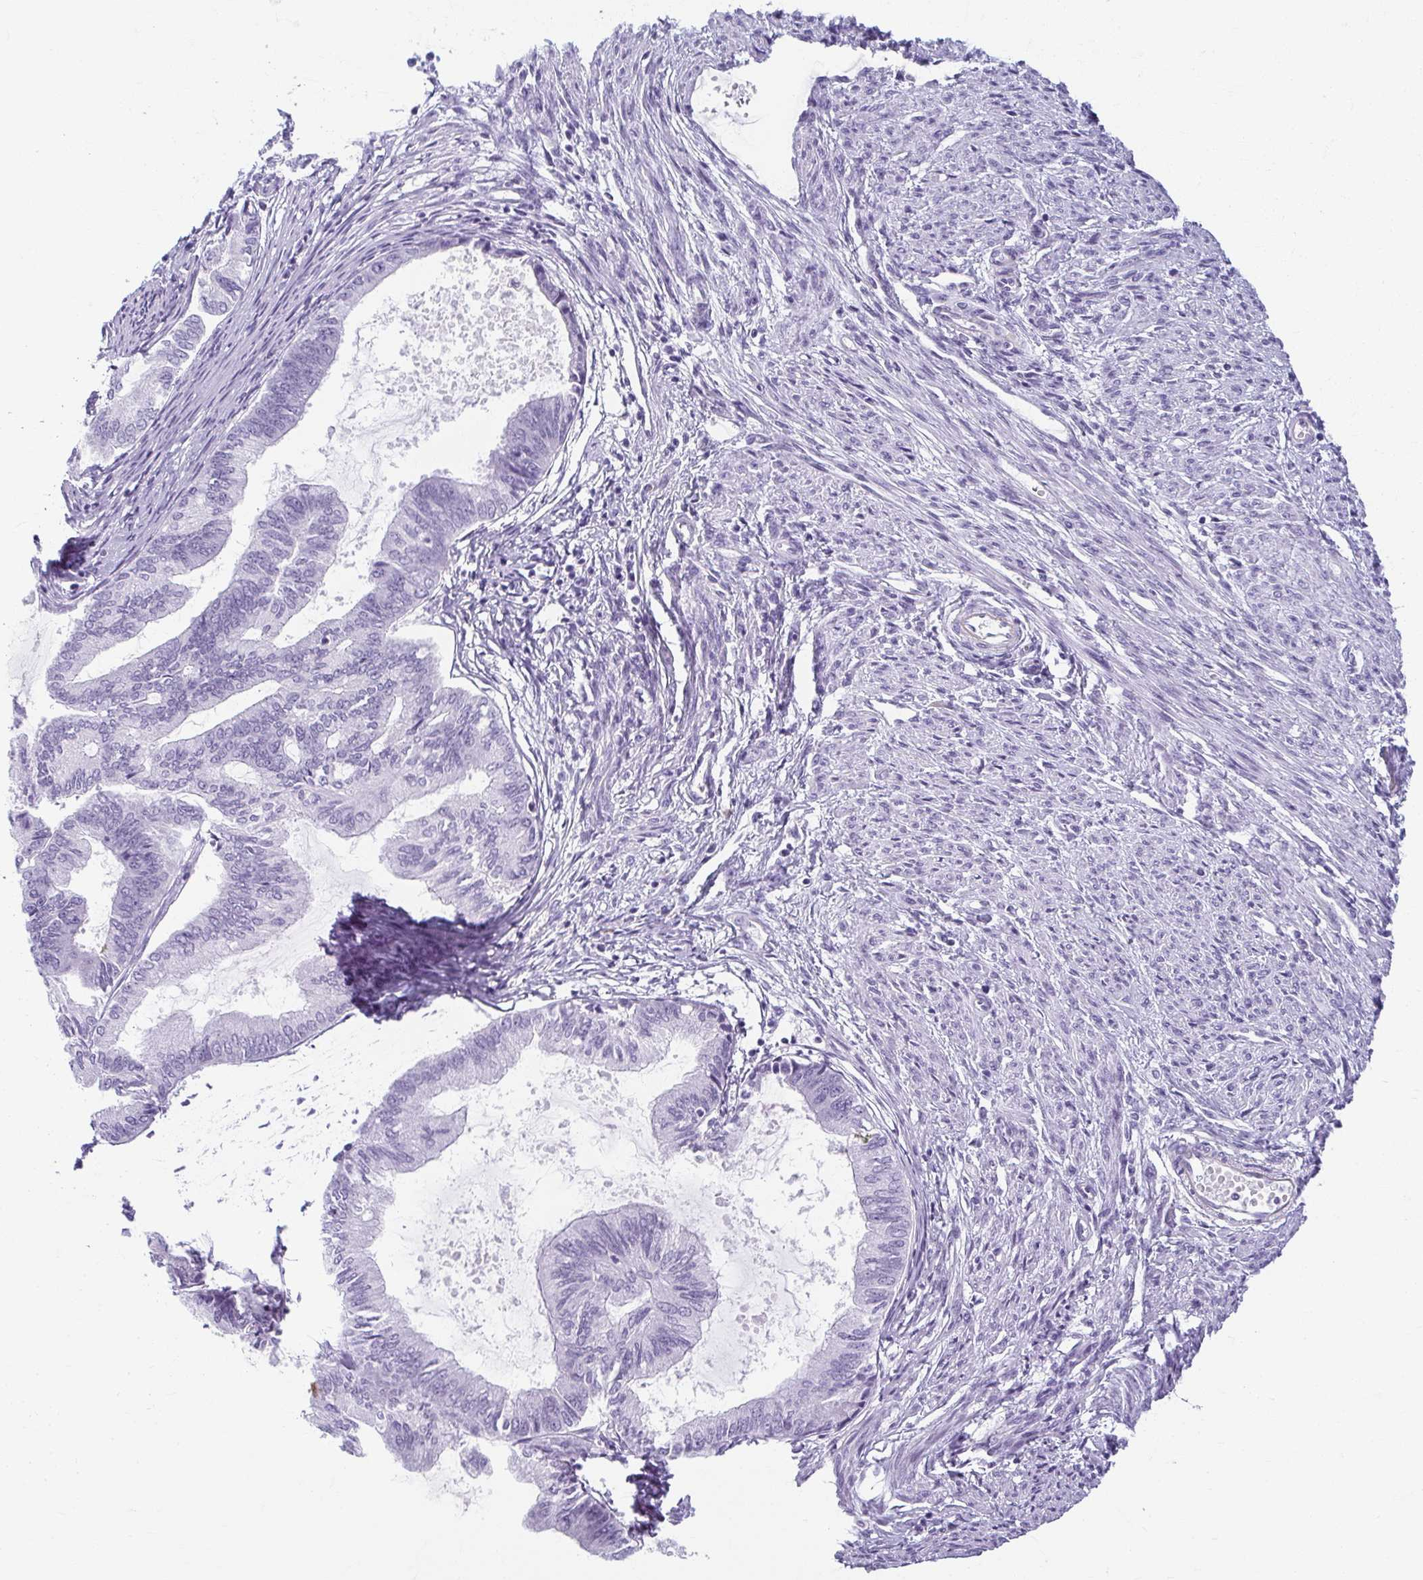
{"staining": {"intensity": "negative", "quantity": "none", "location": "none"}, "tissue": "endometrial cancer", "cell_type": "Tumor cells", "image_type": "cancer", "snomed": [{"axis": "morphology", "description": "Adenocarcinoma, NOS"}, {"axis": "topography", "description": "Endometrium"}], "caption": "The immunohistochemistry (IHC) micrograph has no significant staining in tumor cells of adenocarcinoma (endometrial) tissue.", "gene": "MOBP", "patient": {"sex": "female", "age": 86}}